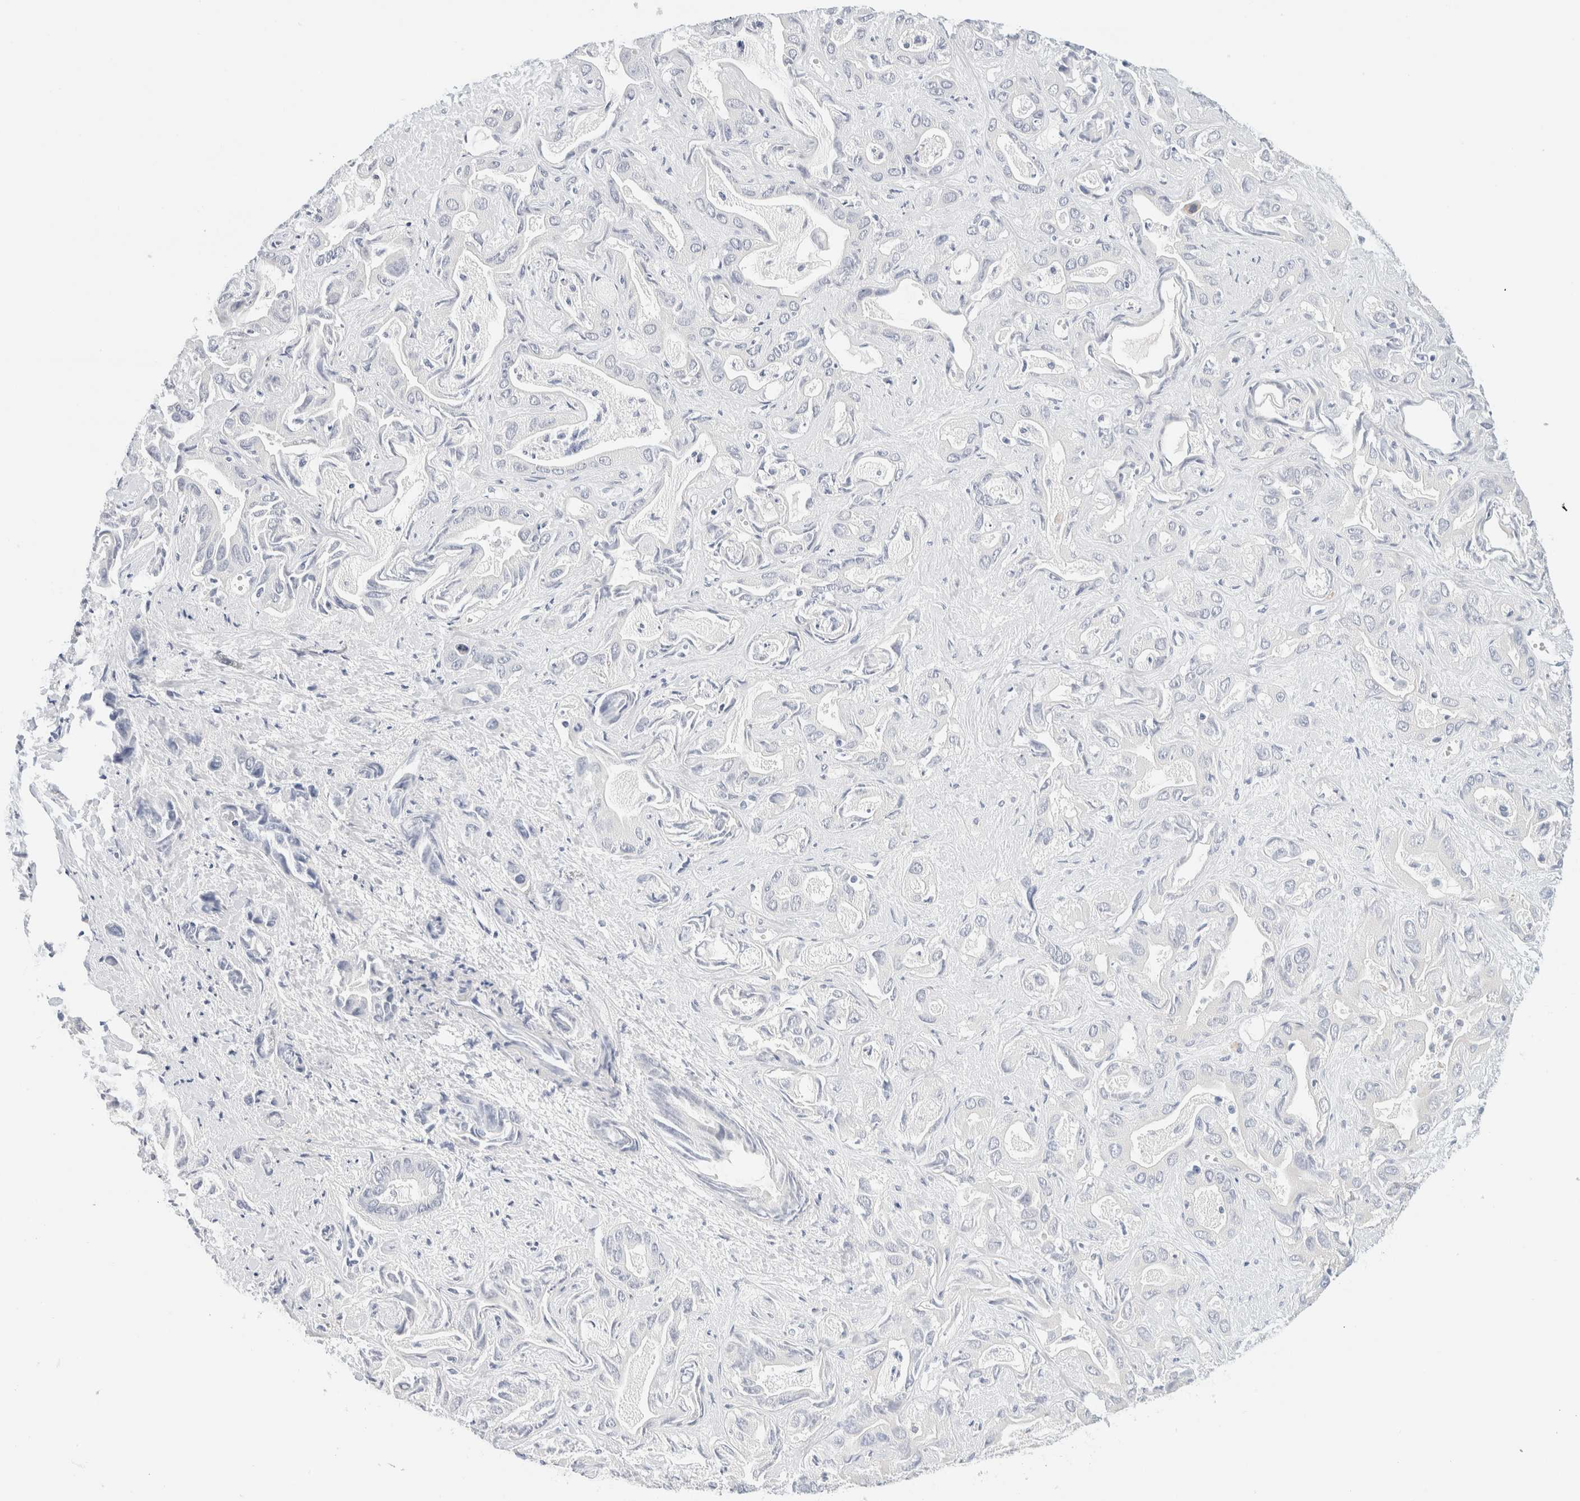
{"staining": {"intensity": "moderate", "quantity": "<25%", "location": "cytoplasmic/membranous"}, "tissue": "liver cancer", "cell_type": "Tumor cells", "image_type": "cancer", "snomed": [{"axis": "morphology", "description": "Cholangiocarcinoma"}, {"axis": "topography", "description": "Liver"}], "caption": "The micrograph shows a brown stain indicating the presence of a protein in the cytoplasmic/membranous of tumor cells in cholangiocarcinoma (liver).", "gene": "HDHD3", "patient": {"sex": "female", "age": 52}}